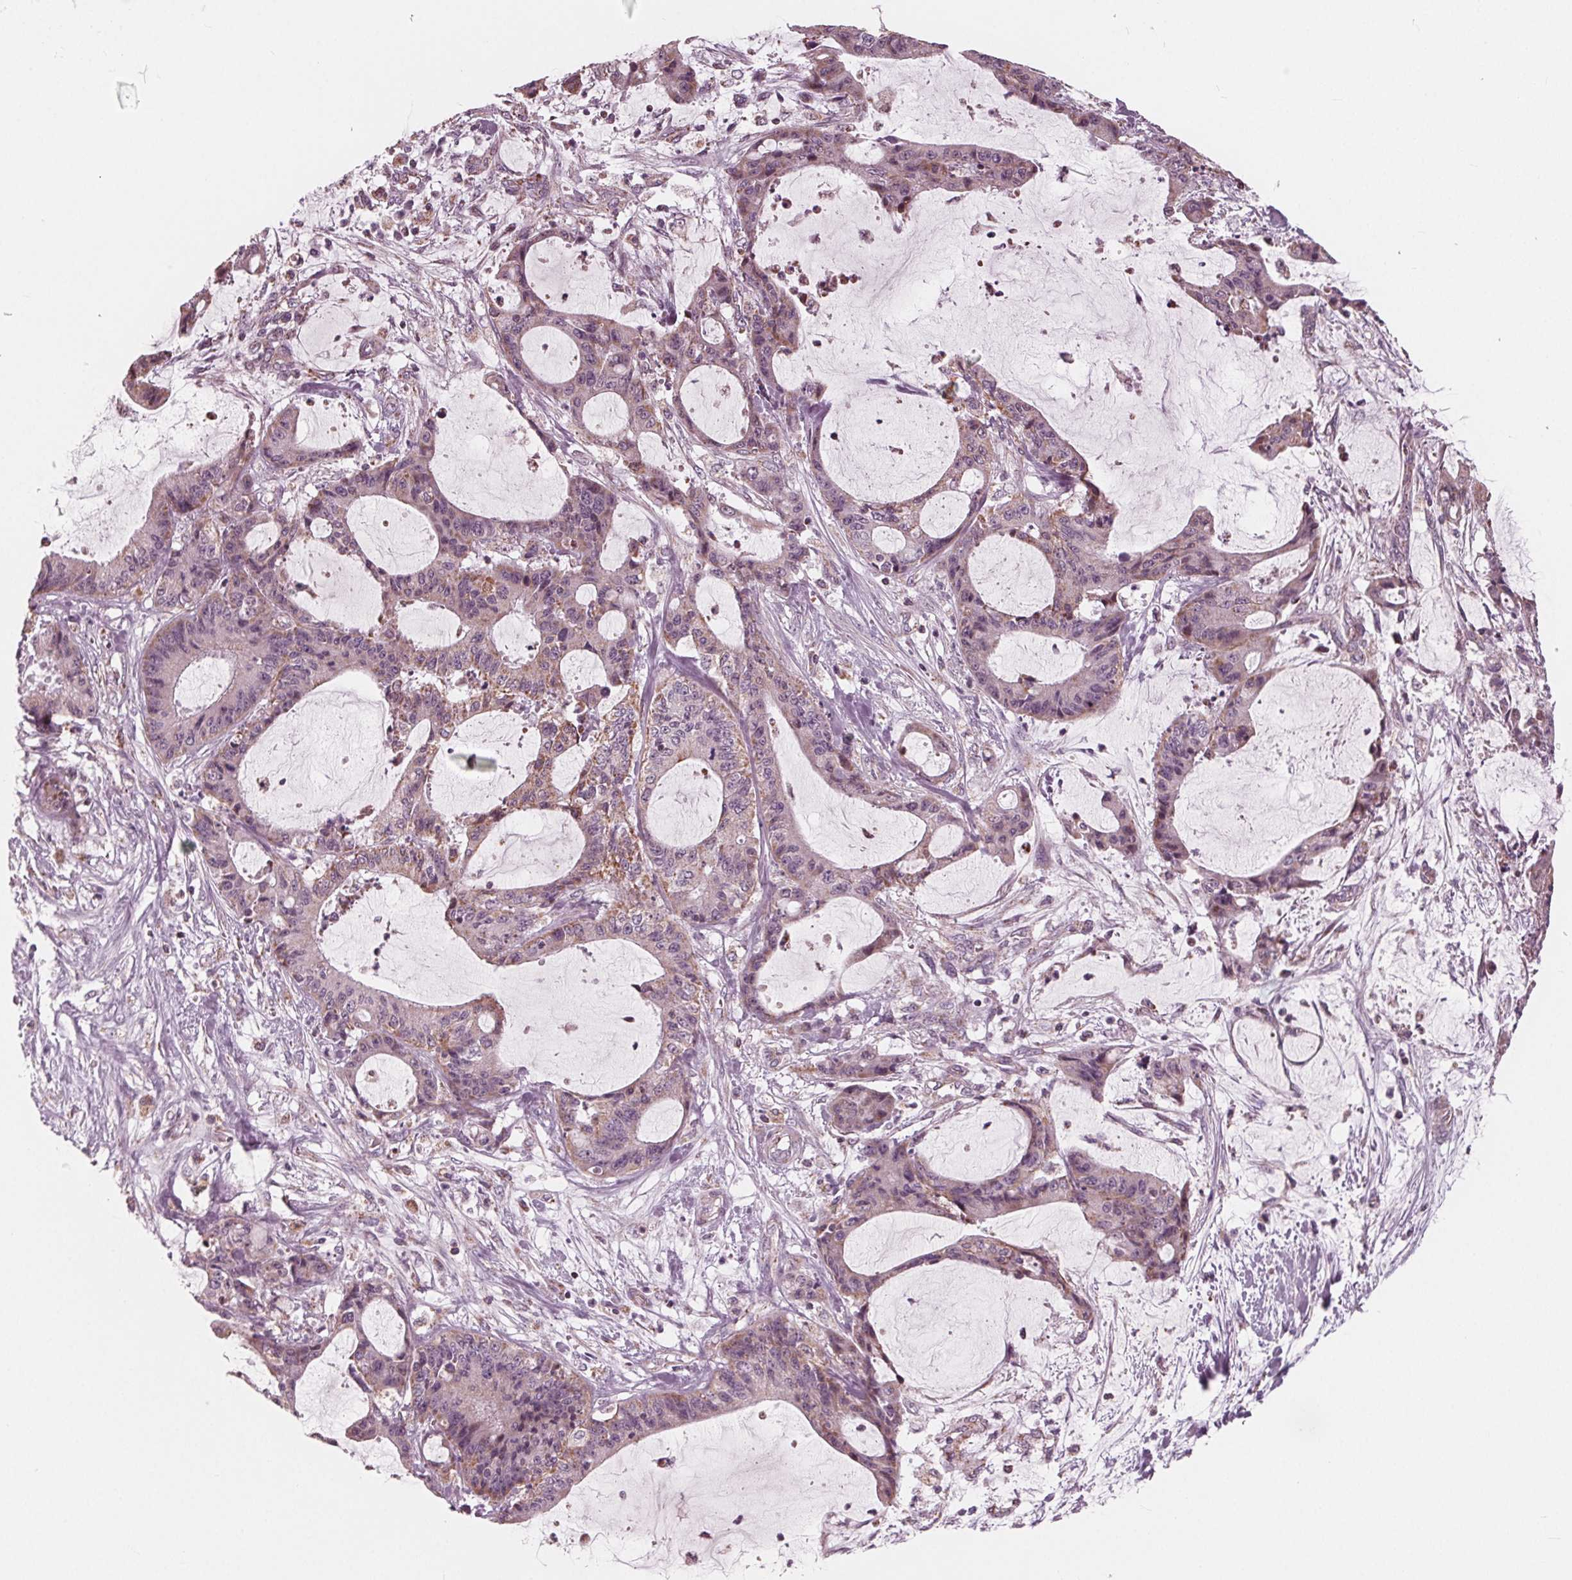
{"staining": {"intensity": "moderate", "quantity": "<25%", "location": "cytoplasmic/membranous"}, "tissue": "liver cancer", "cell_type": "Tumor cells", "image_type": "cancer", "snomed": [{"axis": "morphology", "description": "Cholangiocarcinoma"}, {"axis": "topography", "description": "Liver"}], "caption": "Cholangiocarcinoma (liver) stained with IHC exhibits moderate cytoplasmic/membranous expression in approximately <25% of tumor cells.", "gene": "DCAF4L2", "patient": {"sex": "female", "age": 73}}